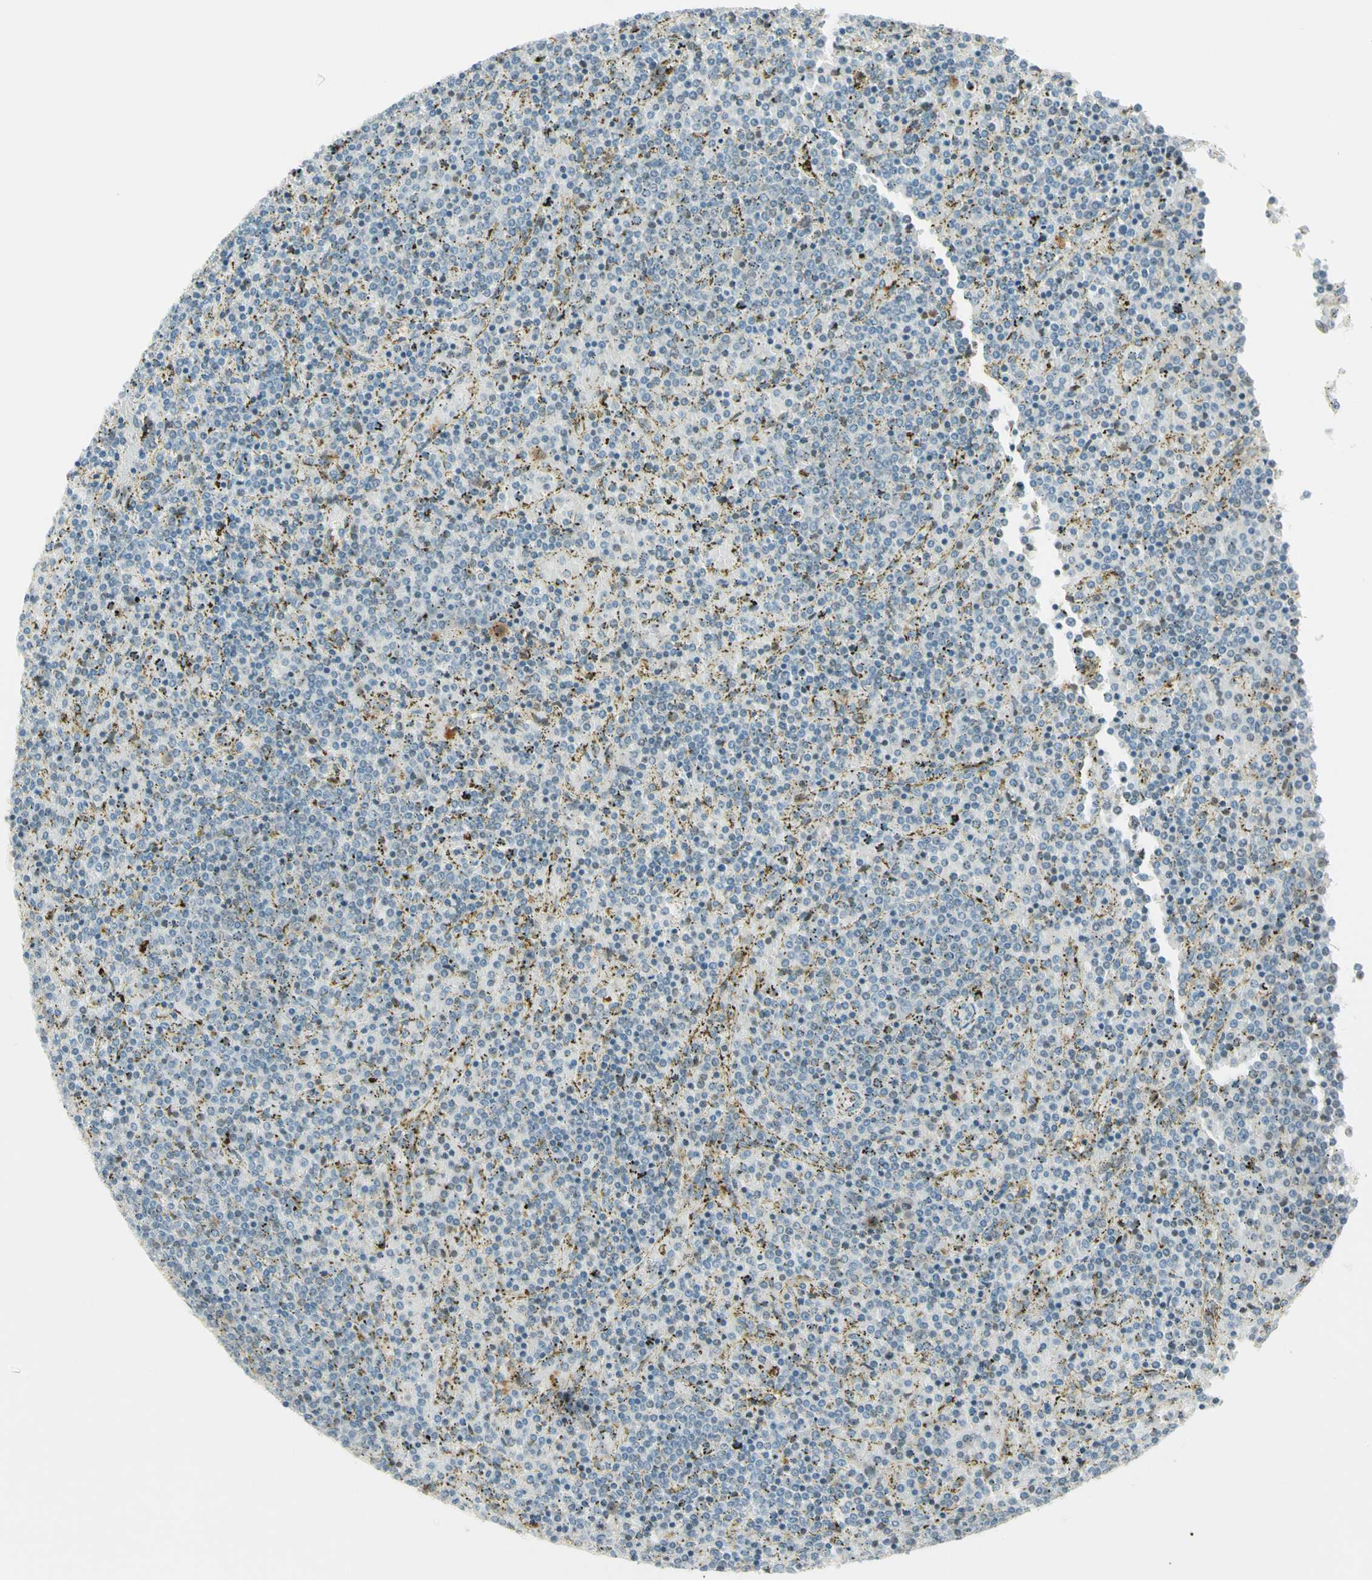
{"staining": {"intensity": "negative", "quantity": "none", "location": "none"}, "tissue": "lymphoma", "cell_type": "Tumor cells", "image_type": "cancer", "snomed": [{"axis": "morphology", "description": "Malignant lymphoma, non-Hodgkin's type, Low grade"}, {"axis": "topography", "description": "Spleen"}], "caption": "Image shows no protein expression in tumor cells of low-grade malignant lymphoma, non-Hodgkin's type tissue.", "gene": "TPT1", "patient": {"sex": "female", "age": 77}}